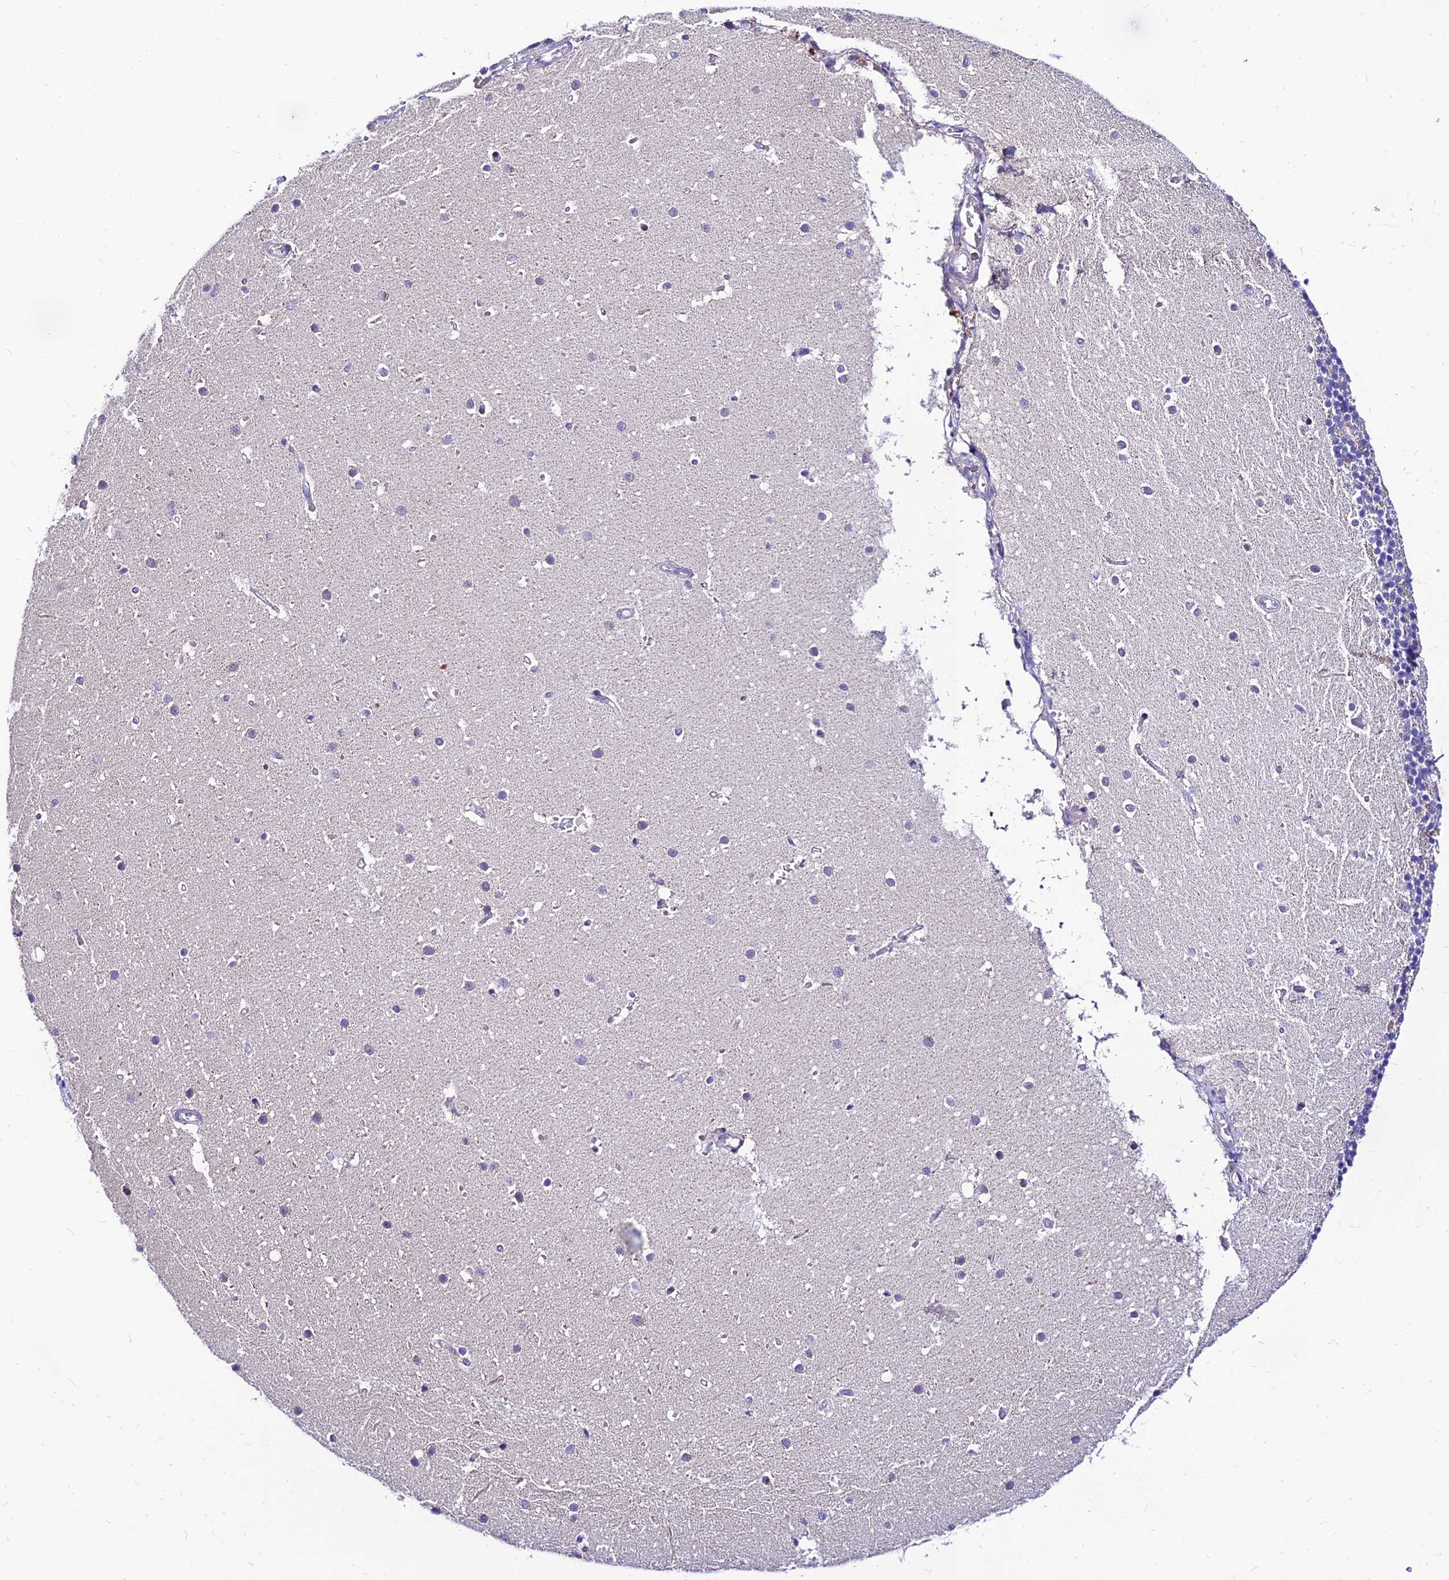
{"staining": {"intensity": "weak", "quantity": "<25%", "location": "cytoplasmic/membranous"}, "tissue": "cerebellum", "cell_type": "Cells in granular layer", "image_type": "normal", "snomed": [{"axis": "morphology", "description": "Normal tissue, NOS"}, {"axis": "topography", "description": "Cerebellum"}], "caption": "A high-resolution micrograph shows IHC staining of unremarkable cerebellum, which shows no significant staining in cells in granular layer.", "gene": "C6orf132", "patient": {"sex": "male", "age": 54}}